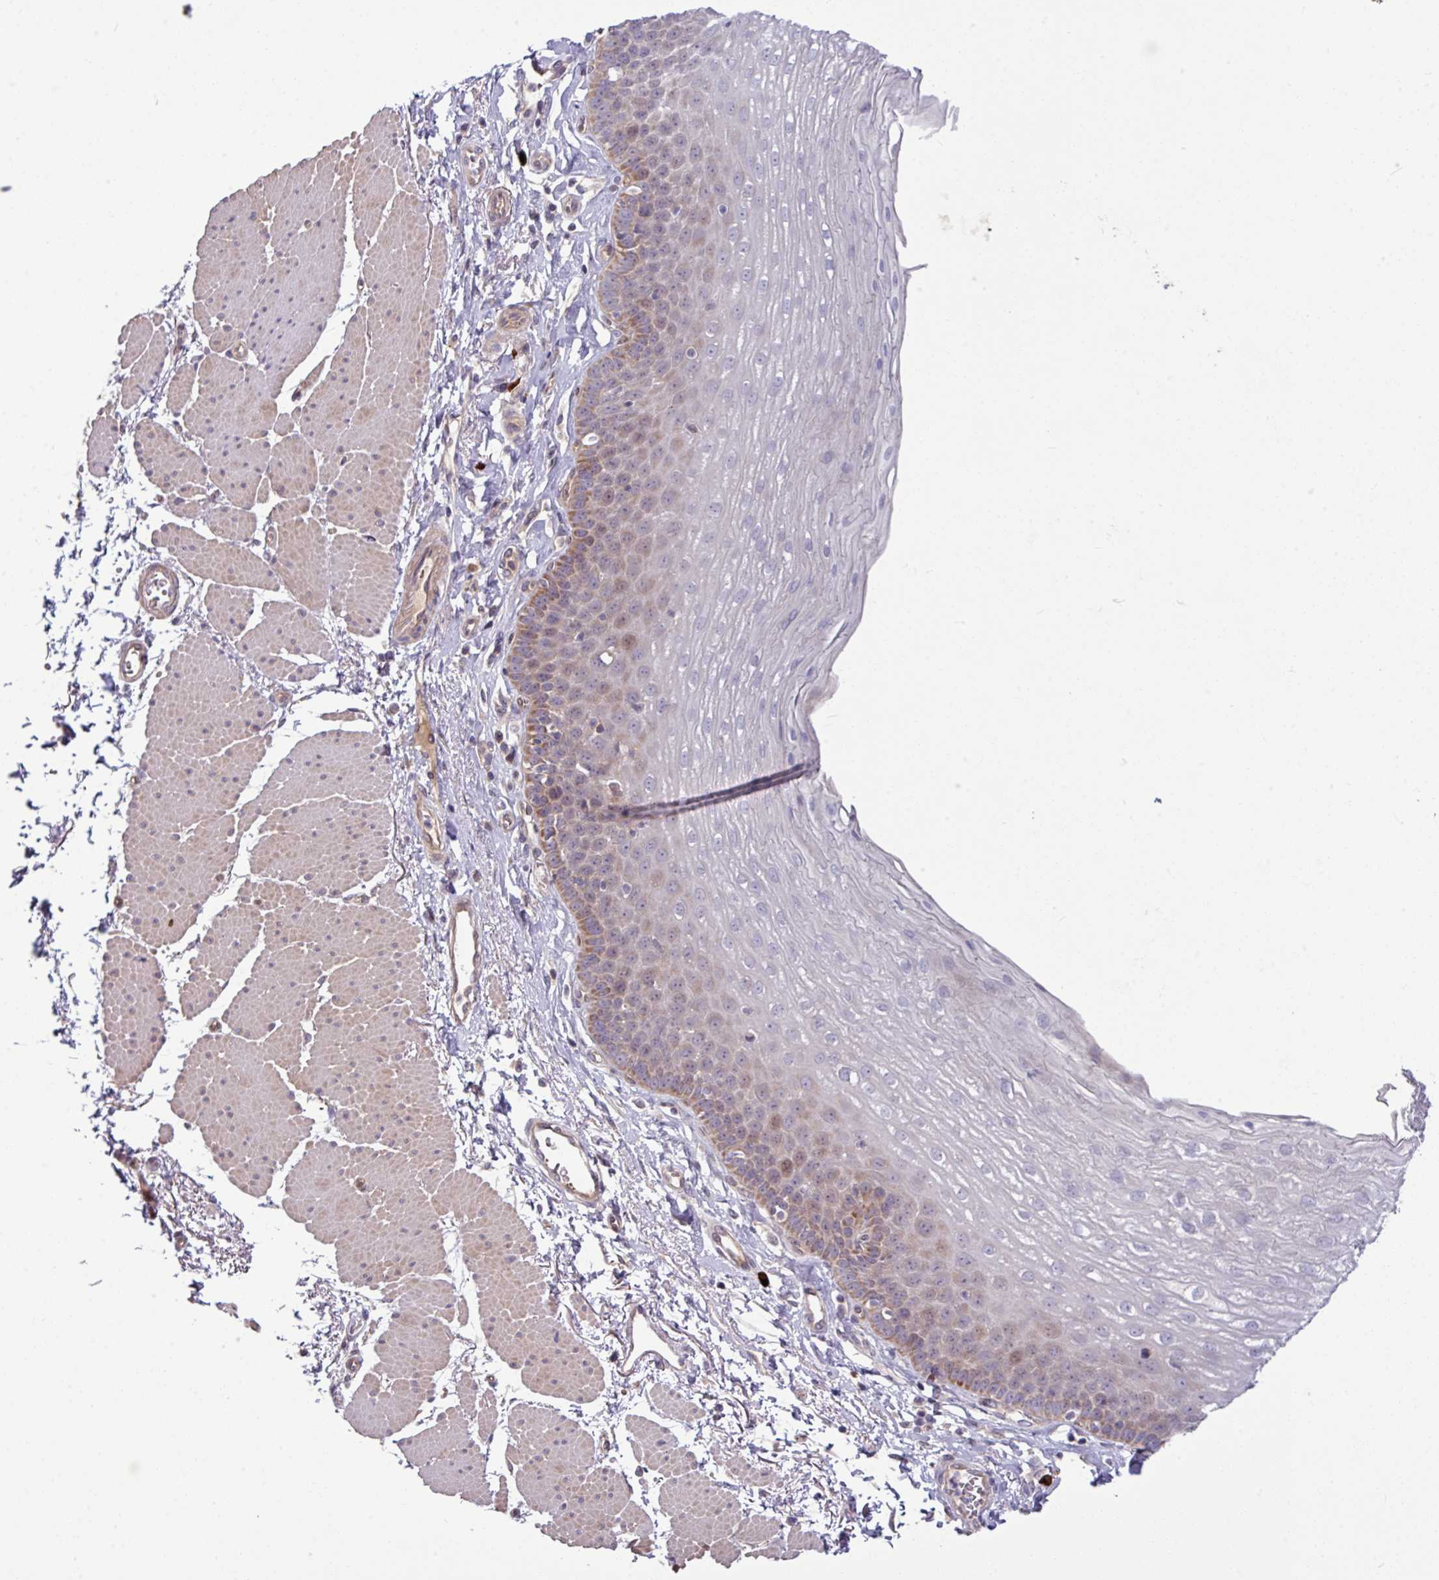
{"staining": {"intensity": "moderate", "quantity": "<25%", "location": "cytoplasmic/membranous"}, "tissue": "esophagus", "cell_type": "Squamous epithelial cells", "image_type": "normal", "snomed": [{"axis": "morphology", "description": "Normal tissue, NOS"}, {"axis": "topography", "description": "Esophagus"}], "caption": "A micrograph of esophagus stained for a protein demonstrates moderate cytoplasmic/membranous brown staining in squamous epithelial cells. The staining was performed using DAB to visualize the protein expression in brown, while the nuclei were stained in blue with hematoxylin (Magnification: 20x).", "gene": "B4GALNT4", "patient": {"sex": "female", "age": 81}}